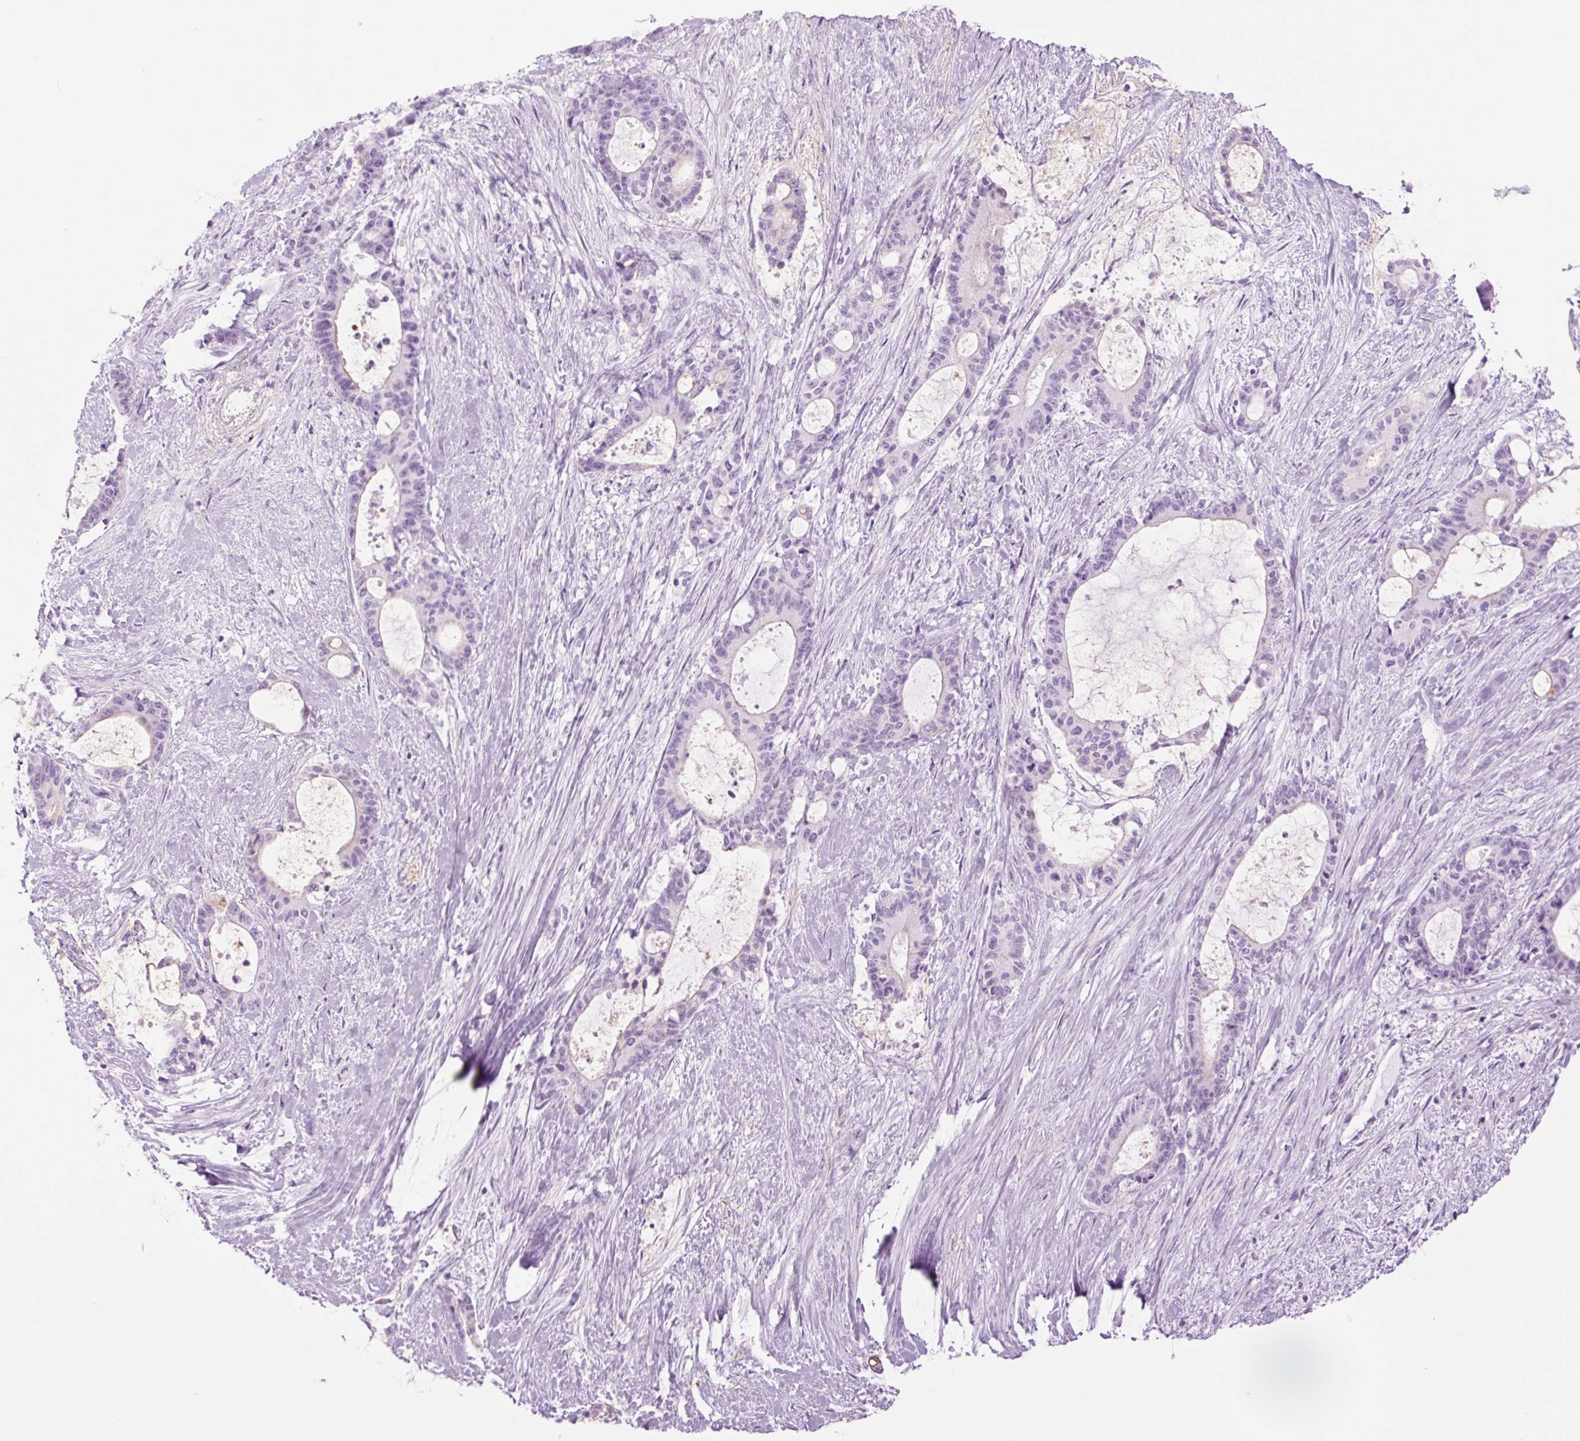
{"staining": {"intensity": "negative", "quantity": "none", "location": "none"}, "tissue": "liver cancer", "cell_type": "Tumor cells", "image_type": "cancer", "snomed": [{"axis": "morphology", "description": "Normal tissue, NOS"}, {"axis": "morphology", "description": "Cholangiocarcinoma"}, {"axis": "topography", "description": "Liver"}, {"axis": "topography", "description": "Peripheral nerve tissue"}], "caption": "Tumor cells are negative for brown protein staining in cholangiocarcinoma (liver).", "gene": "TFF2", "patient": {"sex": "female", "age": 73}}